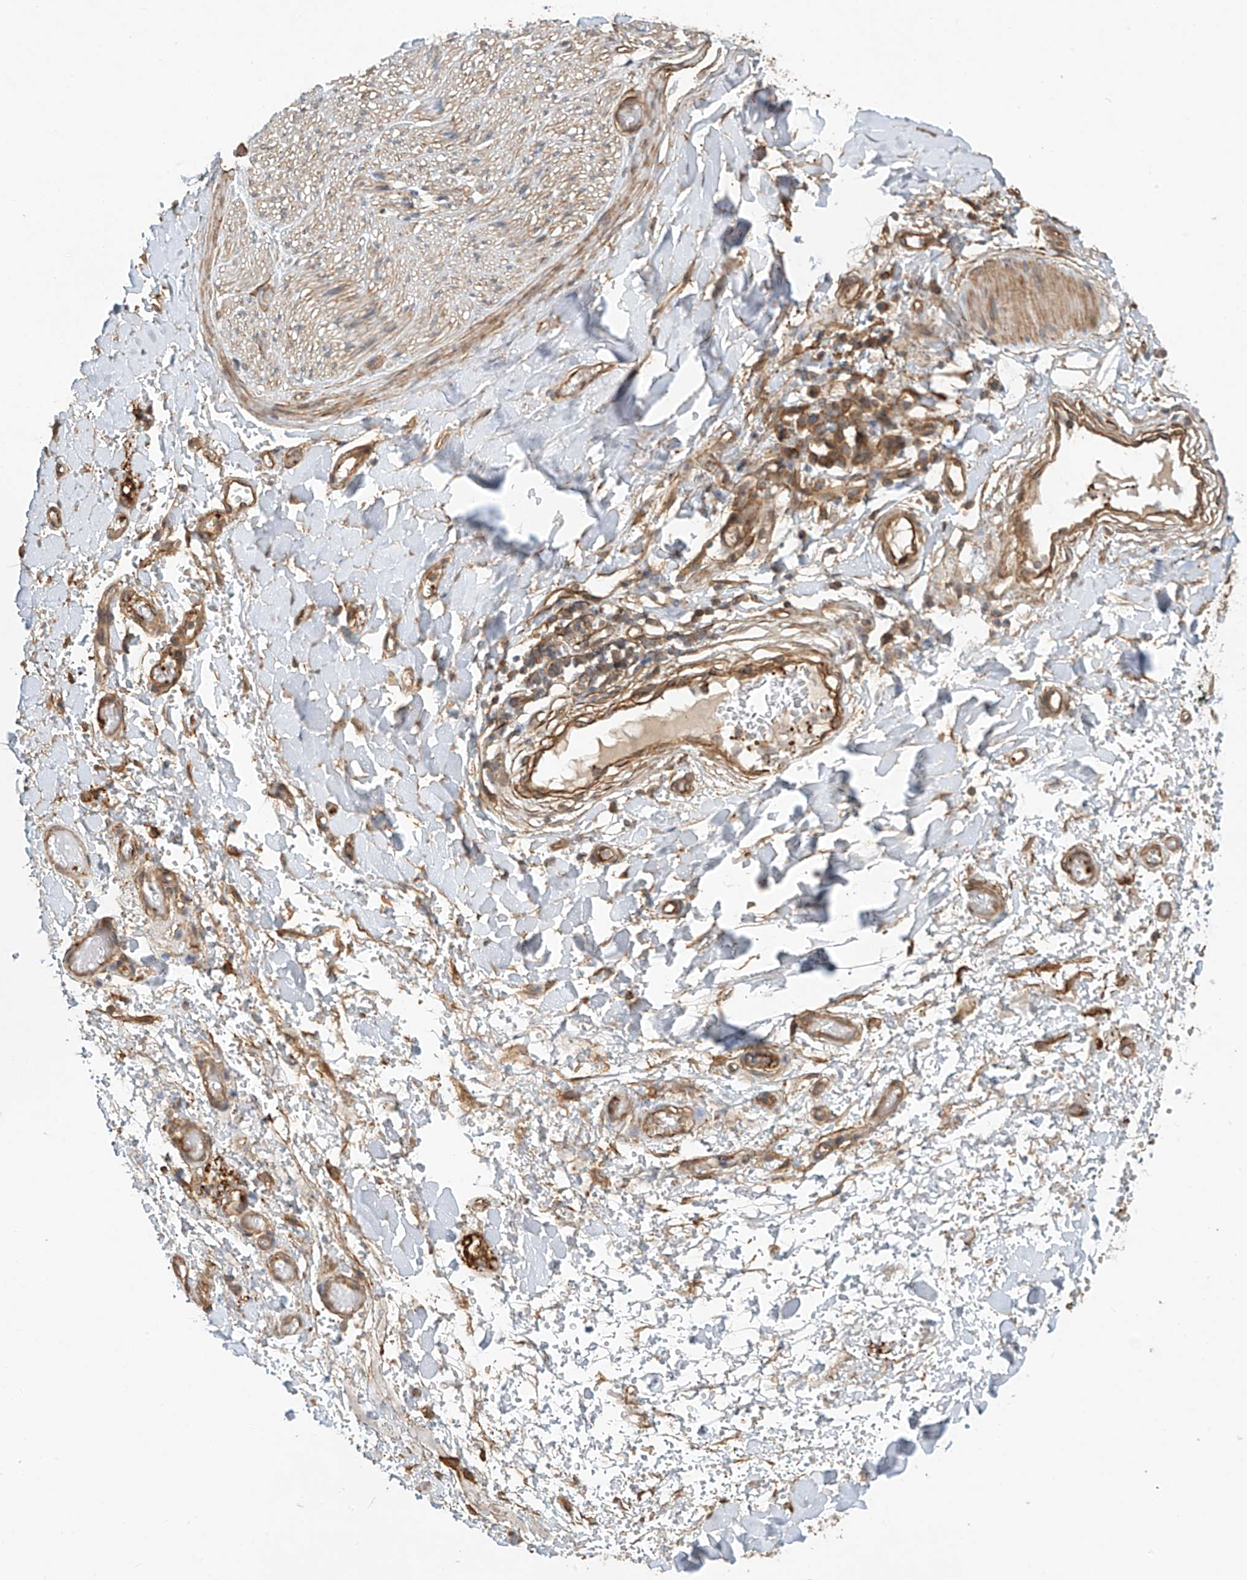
{"staining": {"intensity": "moderate", "quantity": ">75%", "location": "cytoplasmic/membranous"}, "tissue": "soft tissue", "cell_type": "Chondrocytes", "image_type": "normal", "snomed": [{"axis": "morphology", "description": "Normal tissue, NOS"}, {"axis": "morphology", "description": "Adenocarcinoma, NOS"}, {"axis": "topography", "description": "Stomach, upper"}, {"axis": "topography", "description": "Peripheral nerve tissue"}], "caption": "Immunohistochemical staining of normal soft tissue exhibits >75% levels of moderate cytoplasmic/membranous protein positivity in about >75% of chondrocytes. (DAB = brown stain, brightfield microscopy at high magnification).", "gene": "CSMD3", "patient": {"sex": "male", "age": 62}}